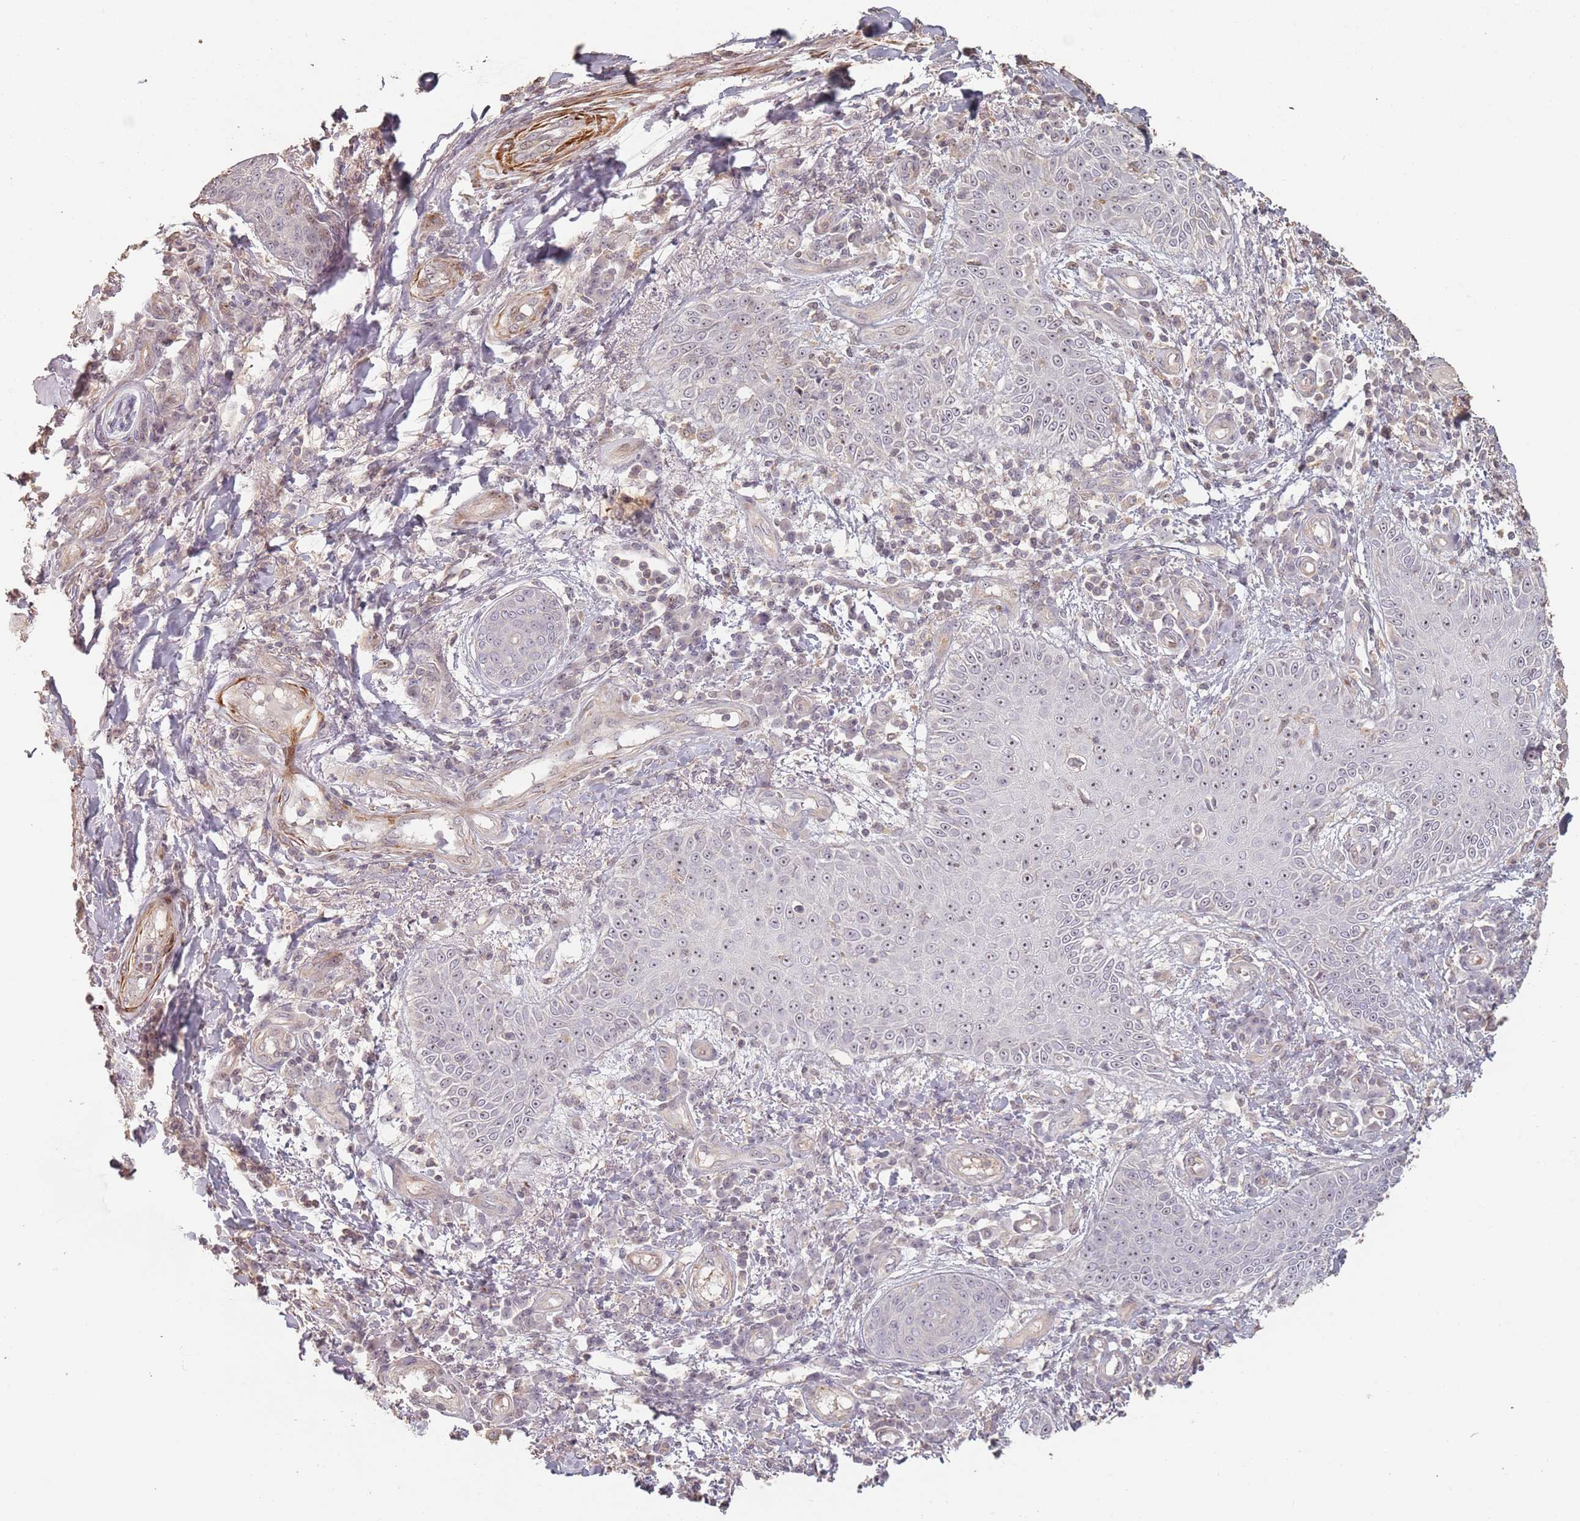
{"staining": {"intensity": "moderate", "quantity": ">75%", "location": "nuclear"}, "tissue": "skin cancer", "cell_type": "Tumor cells", "image_type": "cancer", "snomed": [{"axis": "morphology", "description": "Squamous cell carcinoma, NOS"}, {"axis": "topography", "description": "Skin"}], "caption": "A high-resolution image shows immunohistochemistry (IHC) staining of skin cancer, which reveals moderate nuclear positivity in approximately >75% of tumor cells.", "gene": "ADTRP", "patient": {"sex": "male", "age": 70}}